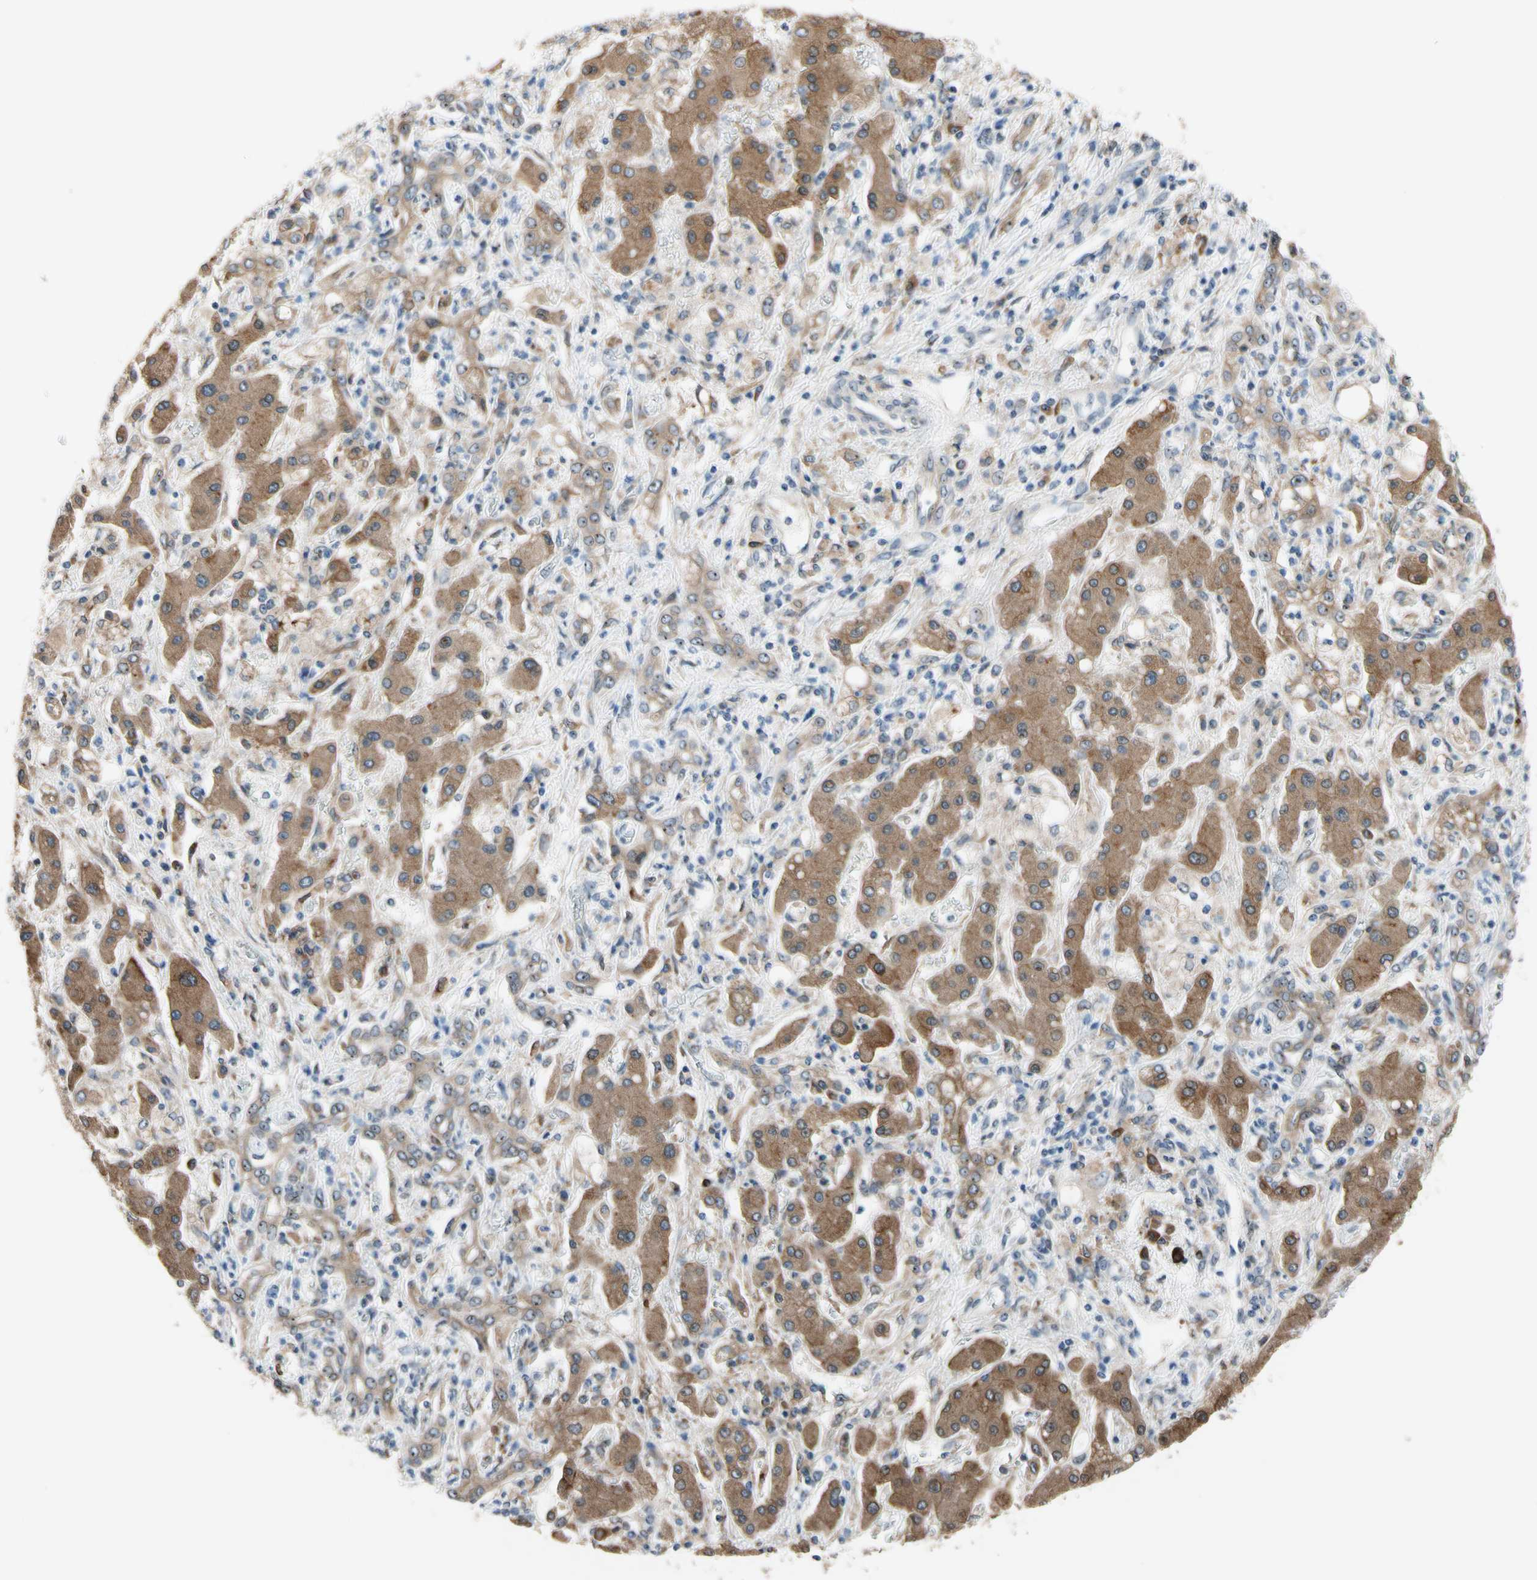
{"staining": {"intensity": "moderate", "quantity": ">75%", "location": "cytoplasmic/membranous"}, "tissue": "liver cancer", "cell_type": "Tumor cells", "image_type": "cancer", "snomed": [{"axis": "morphology", "description": "Cholangiocarcinoma"}, {"axis": "topography", "description": "Liver"}], "caption": "Cholangiocarcinoma (liver) stained with DAB immunohistochemistry (IHC) shows medium levels of moderate cytoplasmic/membranous positivity in approximately >75% of tumor cells.", "gene": "TMED7", "patient": {"sex": "male", "age": 50}}